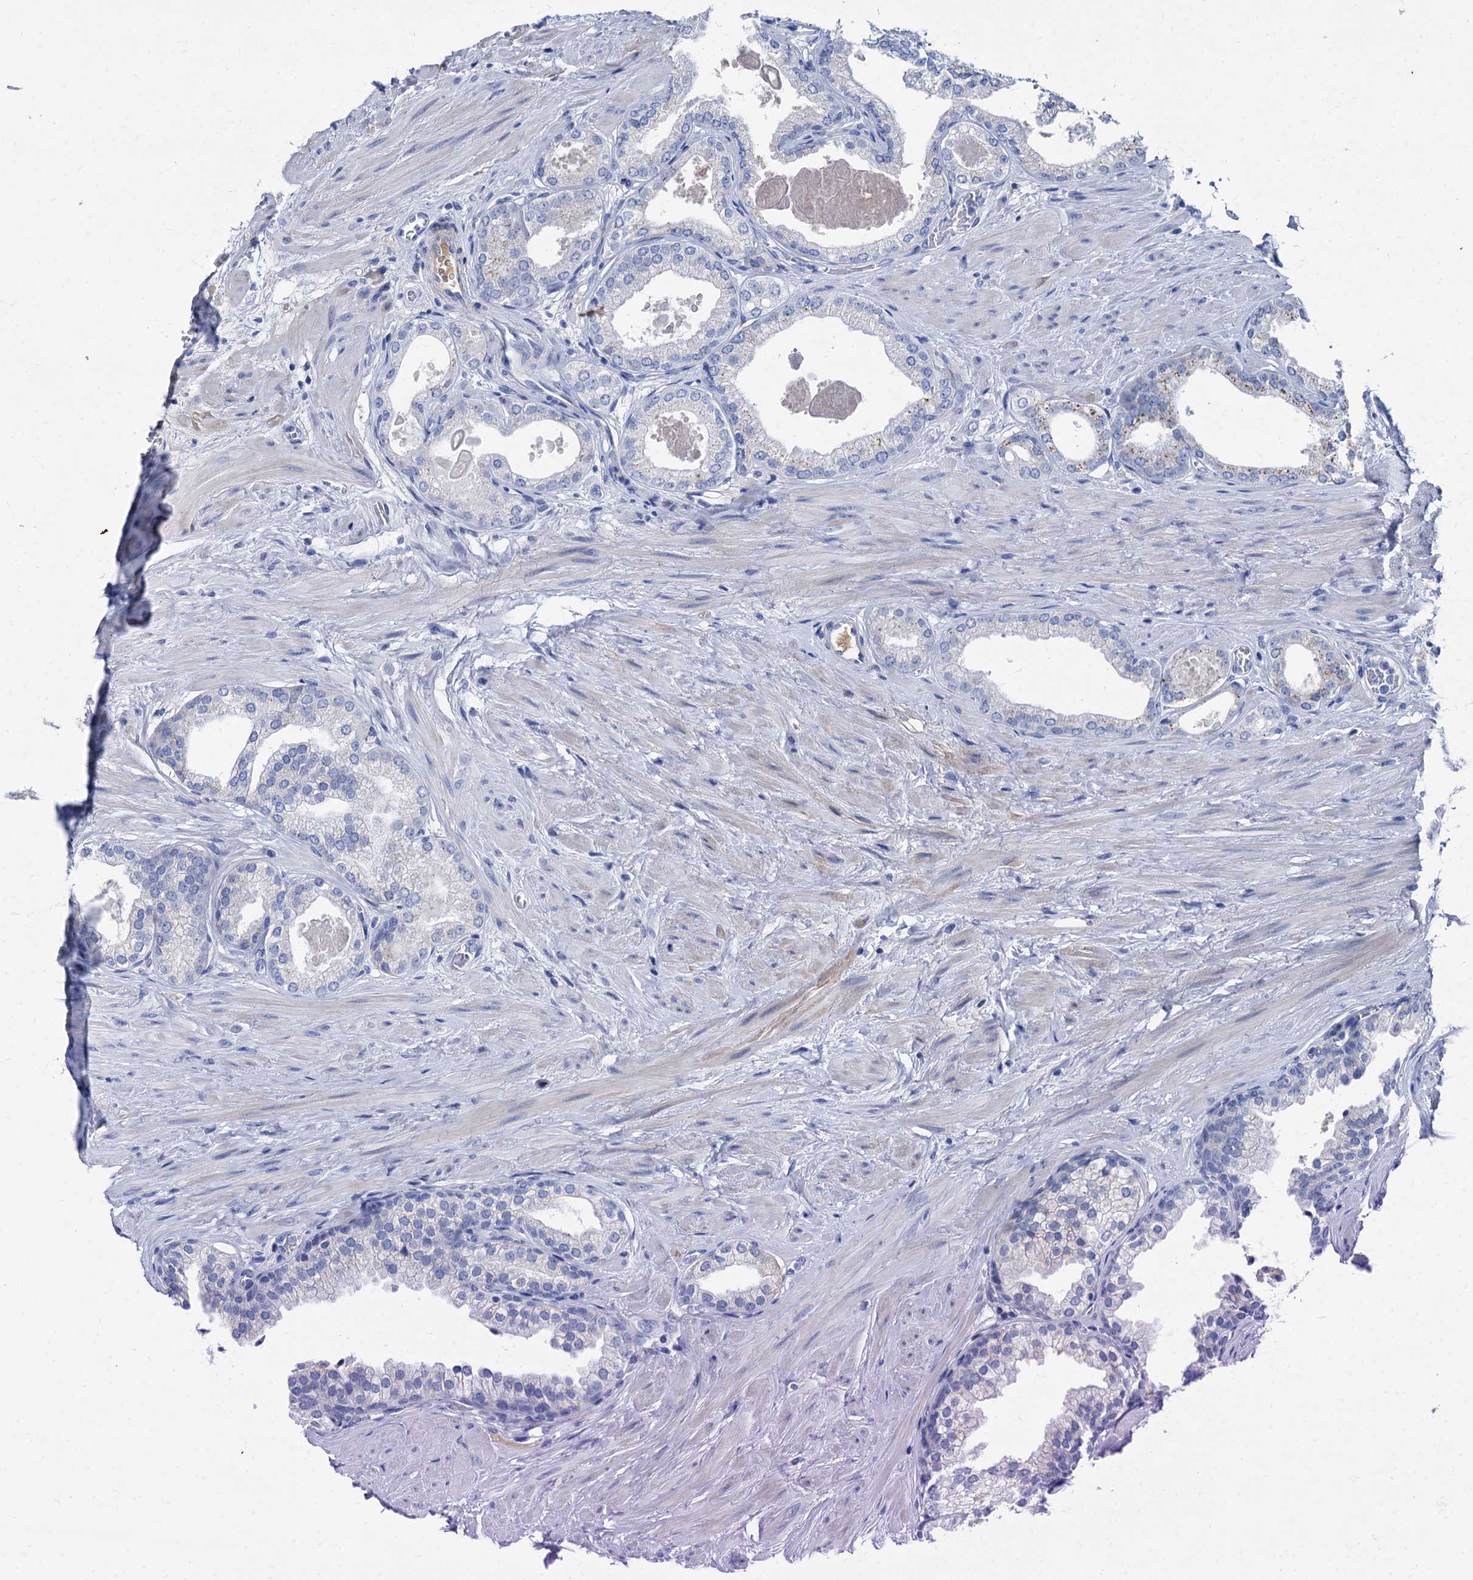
{"staining": {"intensity": "negative", "quantity": "none", "location": "none"}, "tissue": "prostate", "cell_type": "Glandular cells", "image_type": "normal", "snomed": [{"axis": "morphology", "description": "Normal tissue, NOS"}, {"axis": "topography", "description": "Prostate"}], "caption": "Immunohistochemistry of benign human prostate displays no staining in glandular cells.", "gene": "TMEM72", "patient": {"sex": "male", "age": 48}}